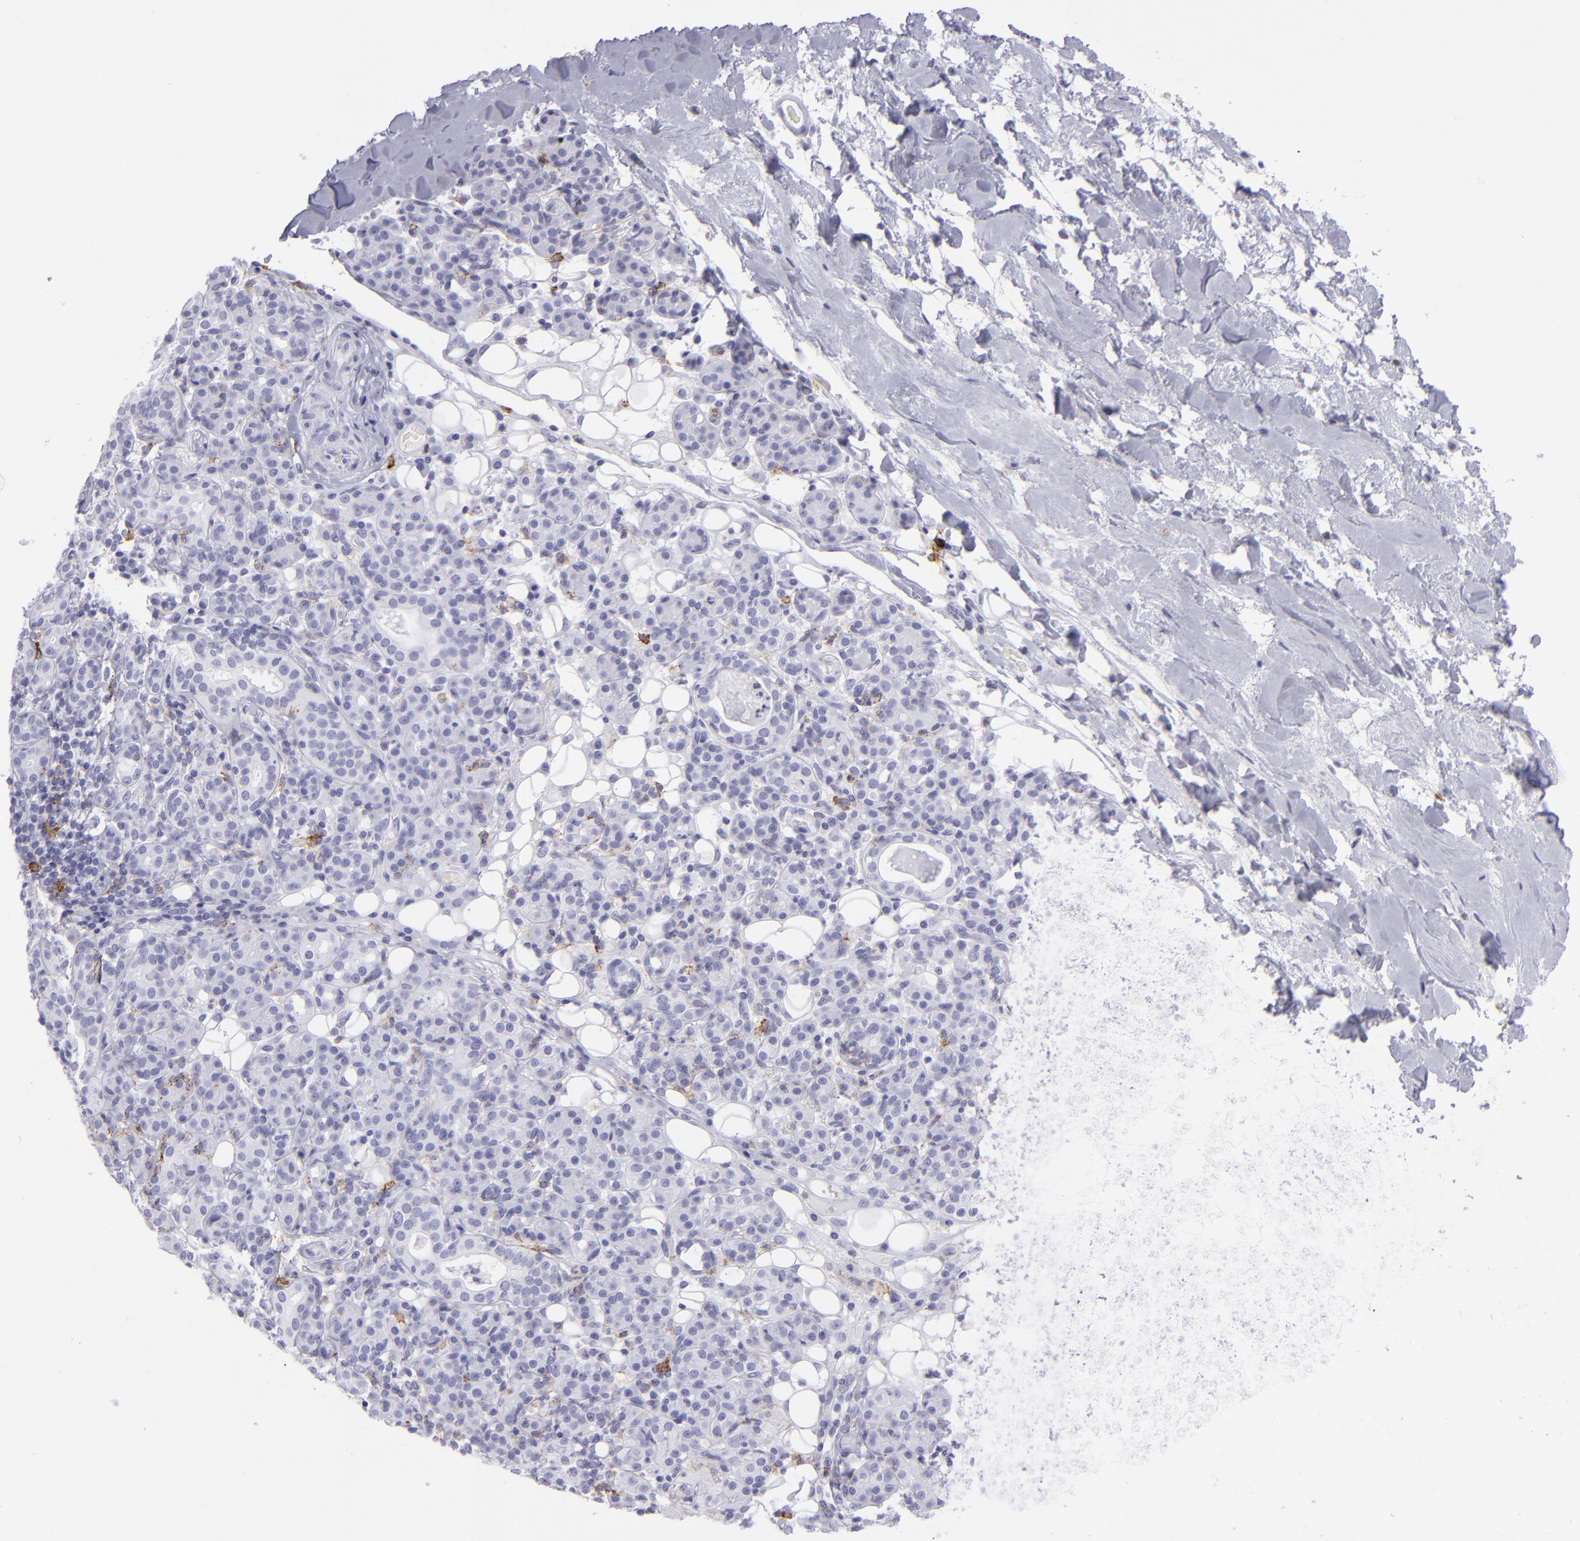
{"staining": {"intensity": "negative", "quantity": "none", "location": "none"}, "tissue": "skin cancer", "cell_type": "Tumor cells", "image_type": "cancer", "snomed": [{"axis": "morphology", "description": "Squamous cell carcinoma, NOS"}, {"axis": "topography", "description": "Skin"}], "caption": "Human skin squamous cell carcinoma stained for a protein using immunohistochemistry (IHC) exhibits no positivity in tumor cells.", "gene": "SELPLG", "patient": {"sex": "male", "age": 84}}